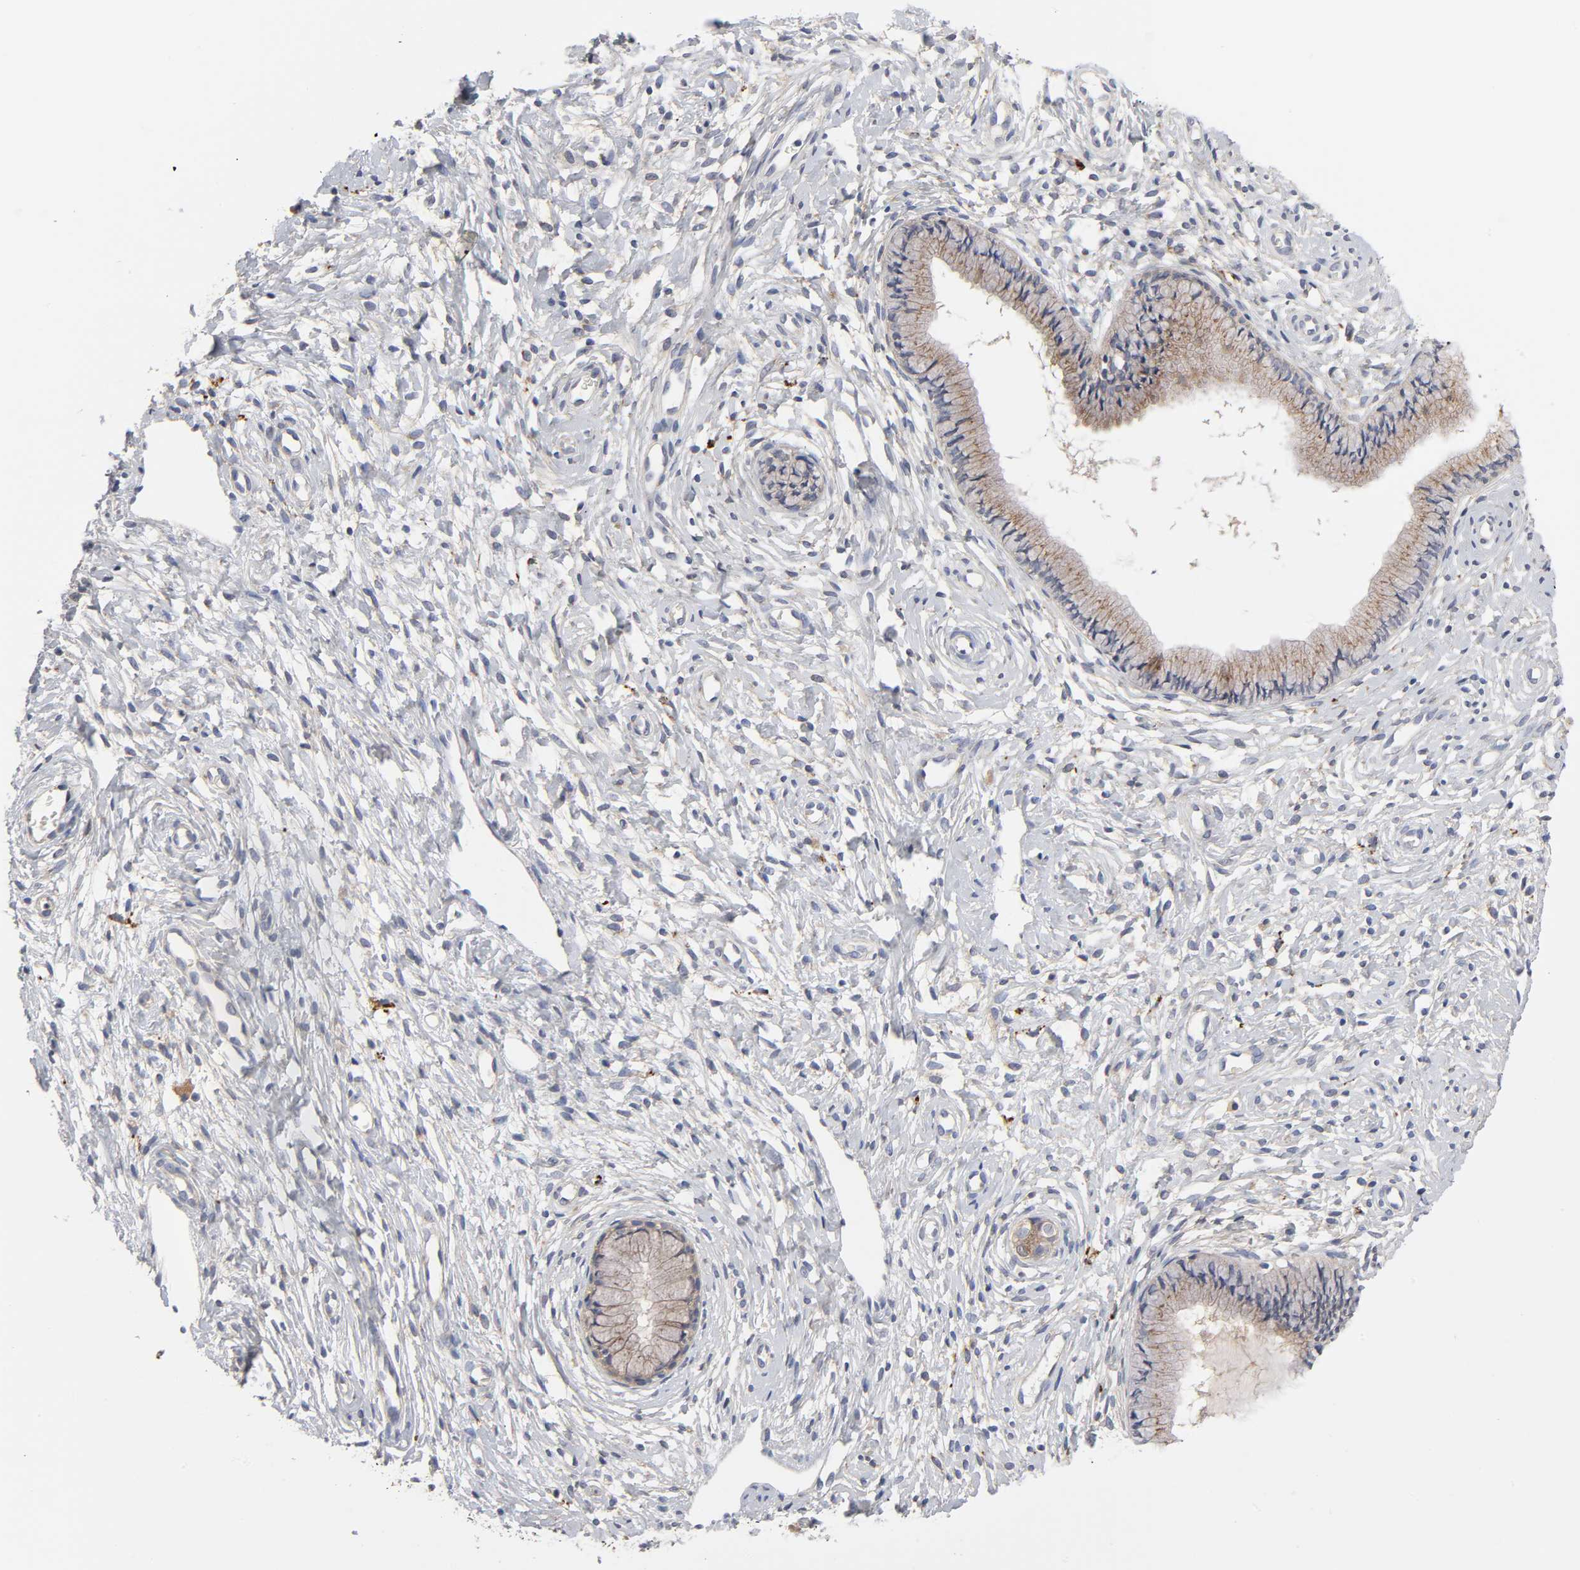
{"staining": {"intensity": "weak", "quantity": ">75%", "location": "cytoplasmic/membranous"}, "tissue": "cervix", "cell_type": "Glandular cells", "image_type": "normal", "snomed": [{"axis": "morphology", "description": "Normal tissue, NOS"}, {"axis": "topography", "description": "Cervix"}], "caption": "Protein analysis of unremarkable cervix exhibits weak cytoplasmic/membranous positivity in about >75% of glandular cells.", "gene": "C17orf75", "patient": {"sex": "female", "age": 46}}